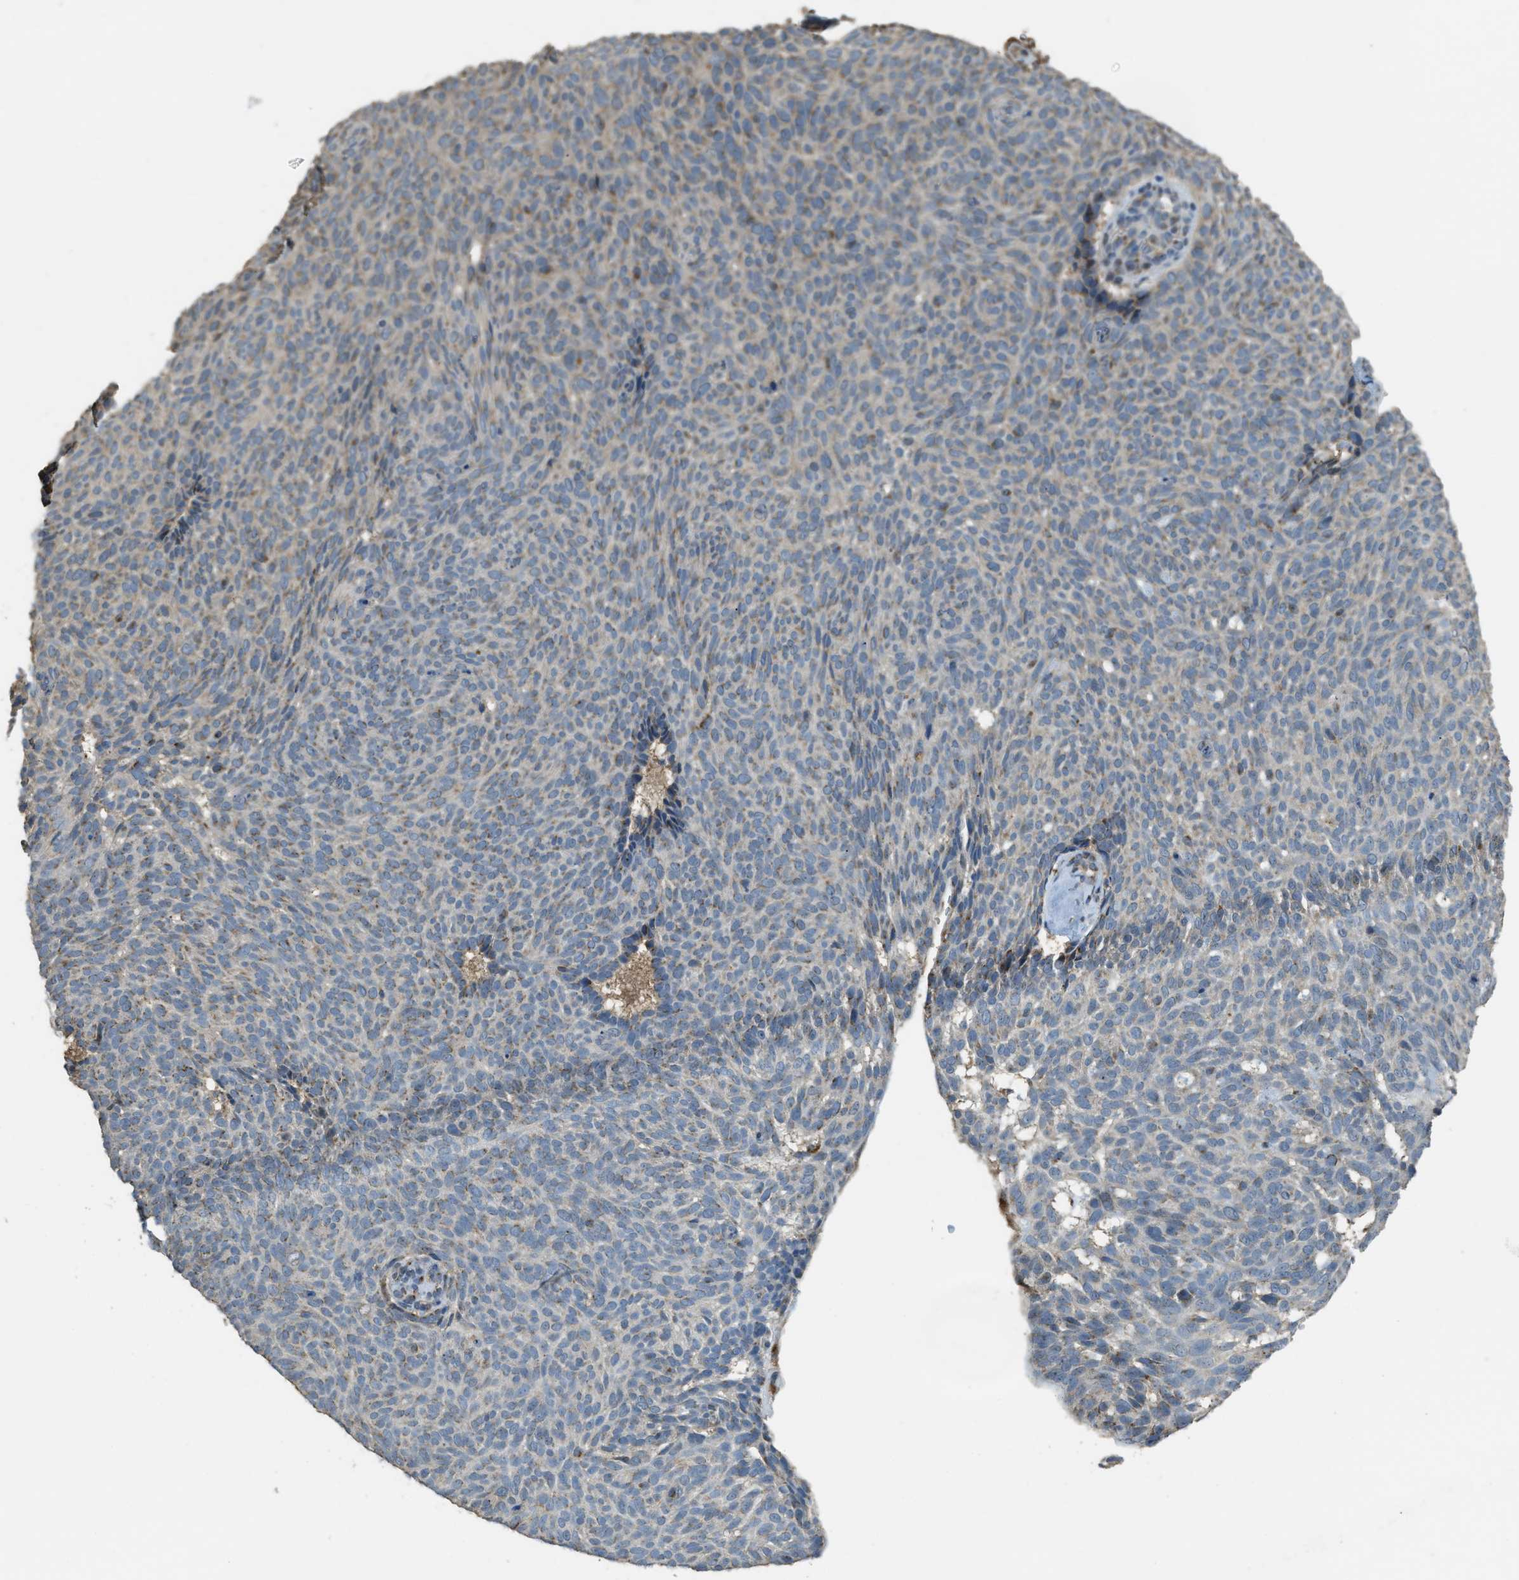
{"staining": {"intensity": "weak", "quantity": ">75%", "location": "cytoplasmic/membranous"}, "tissue": "skin cancer", "cell_type": "Tumor cells", "image_type": "cancer", "snomed": [{"axis": "morphology", "description": "Basal cell carcinoma"}, {"axis": "topography", "description": "Skin"}], "caption": "Tumor cells show low levels of weak cytoplasmic/membranous staining in about >75% of cells in skin cancer (basal cell carcinoma).", "gene": "IPO7", "patient": {"sex": "male", "age": 61}}